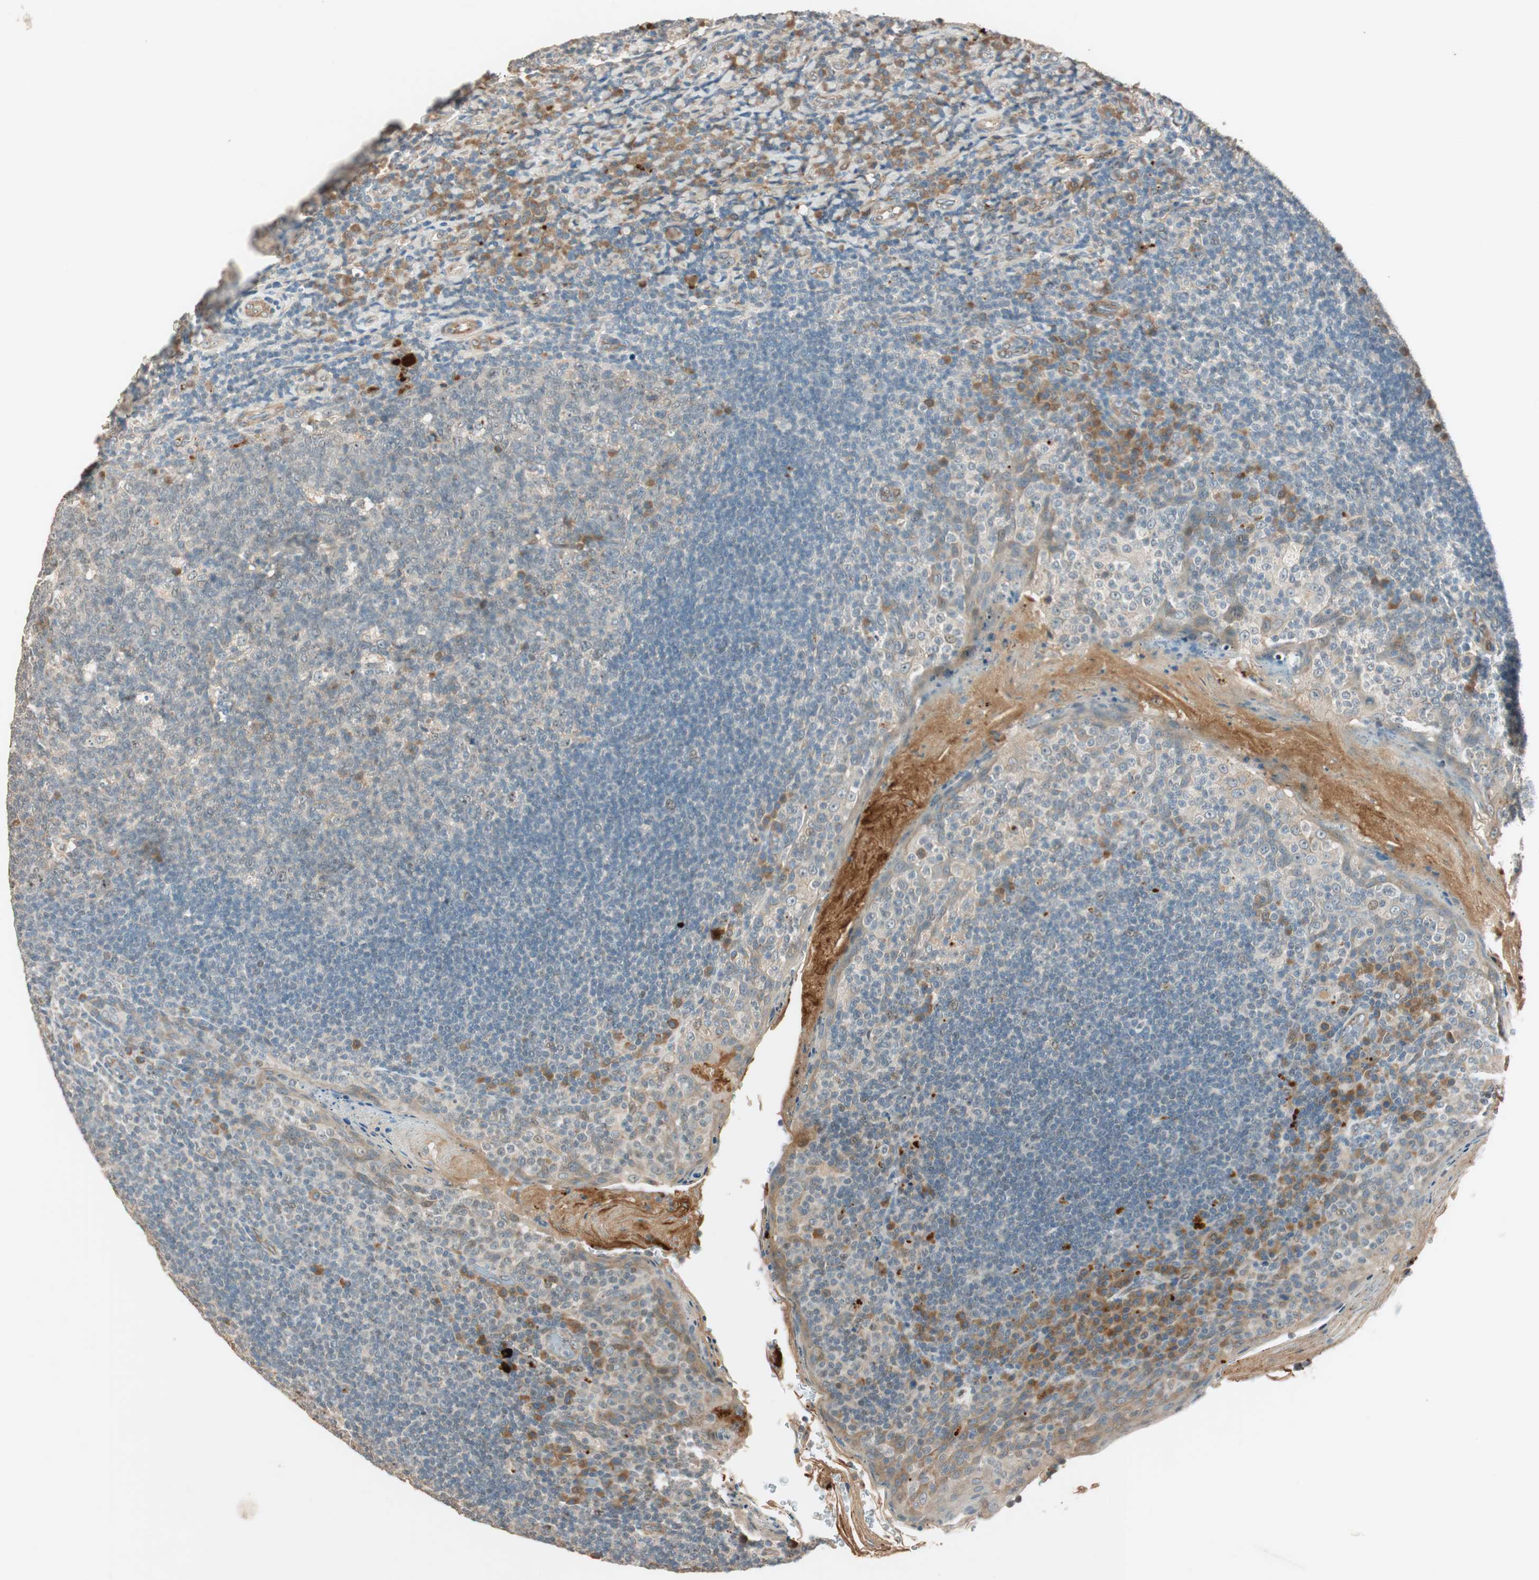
{"staining": {"intensity": "weak", "quantity": "<25%", "location": "cytoplasmic/membranous,nuclear"}, "tissue": "tonsil", "cell_type": "Germinal center cells", "image_type": "normal", "snomed": [{"axis": "morphology", "description": "Normal tissue, NOS"}, {"axis": "topography", "description": "Tonsil"}], "caption": "Immunohistochemistry micrograph of unremarkable tonsil stained for a protein (brown), which exhibits no positivity in germinal center cells. The staining was performed using DAB to visualize the protein expression in brown, while the nuclei were stained in blue with hematoxylin (Magnification: 20x).", "gene": "EPHA6", "patient": {"sex": "male", "age": 17}}